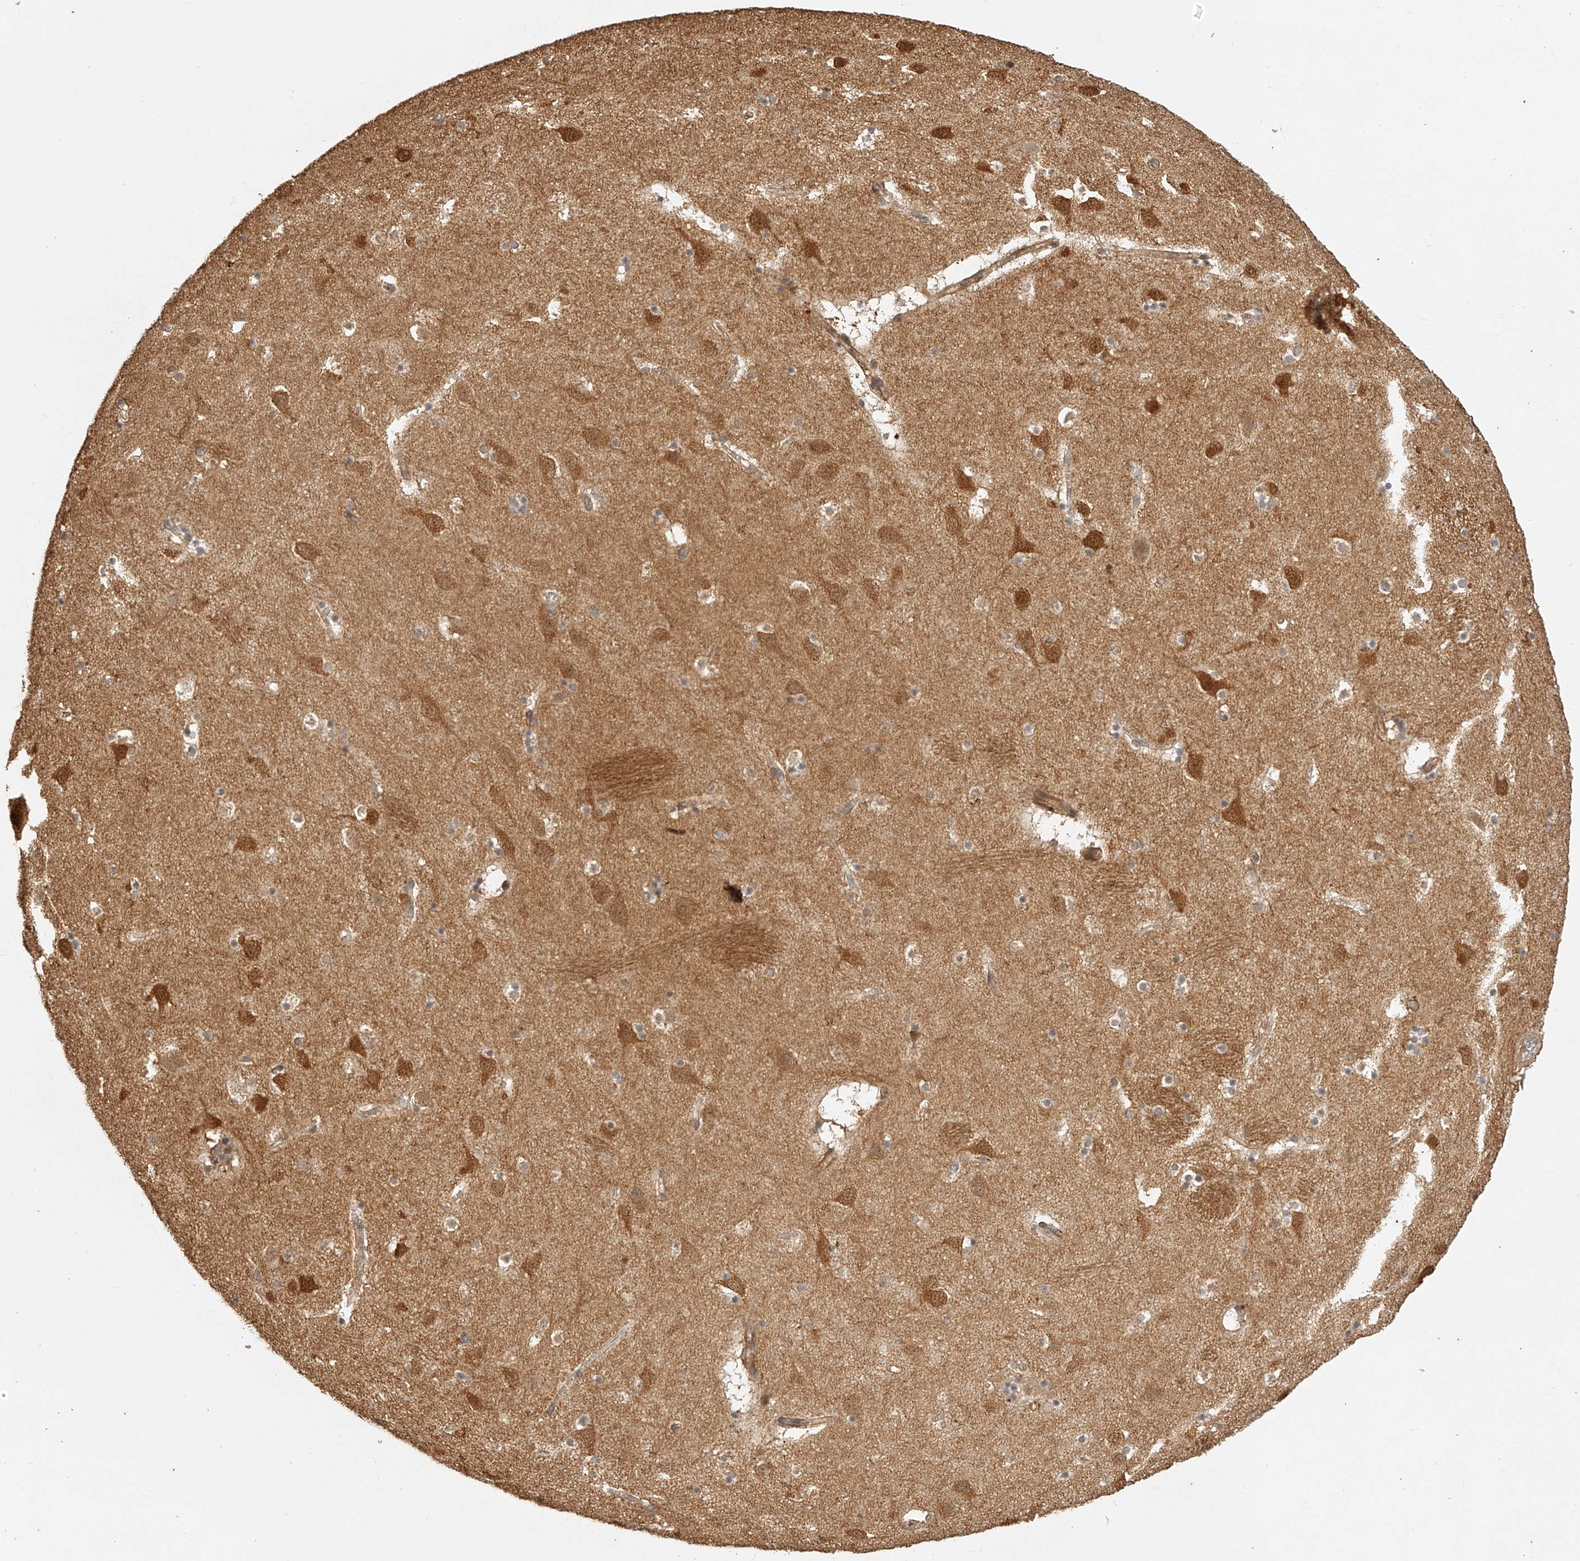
{"staining": {"intensity": "negative", "quantity": "none", "location": "none"}, "tissue": "caudate", "cell_type": "Glial cells", "image_type": "normal", "snomed": [{"axis": "morphology", "description": "Normal tissue, NOS"}, {"axis": "topography", "description": "Lateral ventricle wall"}], "caption": "Immunohistochemistry (IHC) of benign human caudate reveals no staining in glial cells.", "gene": "BCL2L11", "patient": {"sex": "male", "age": 45}}